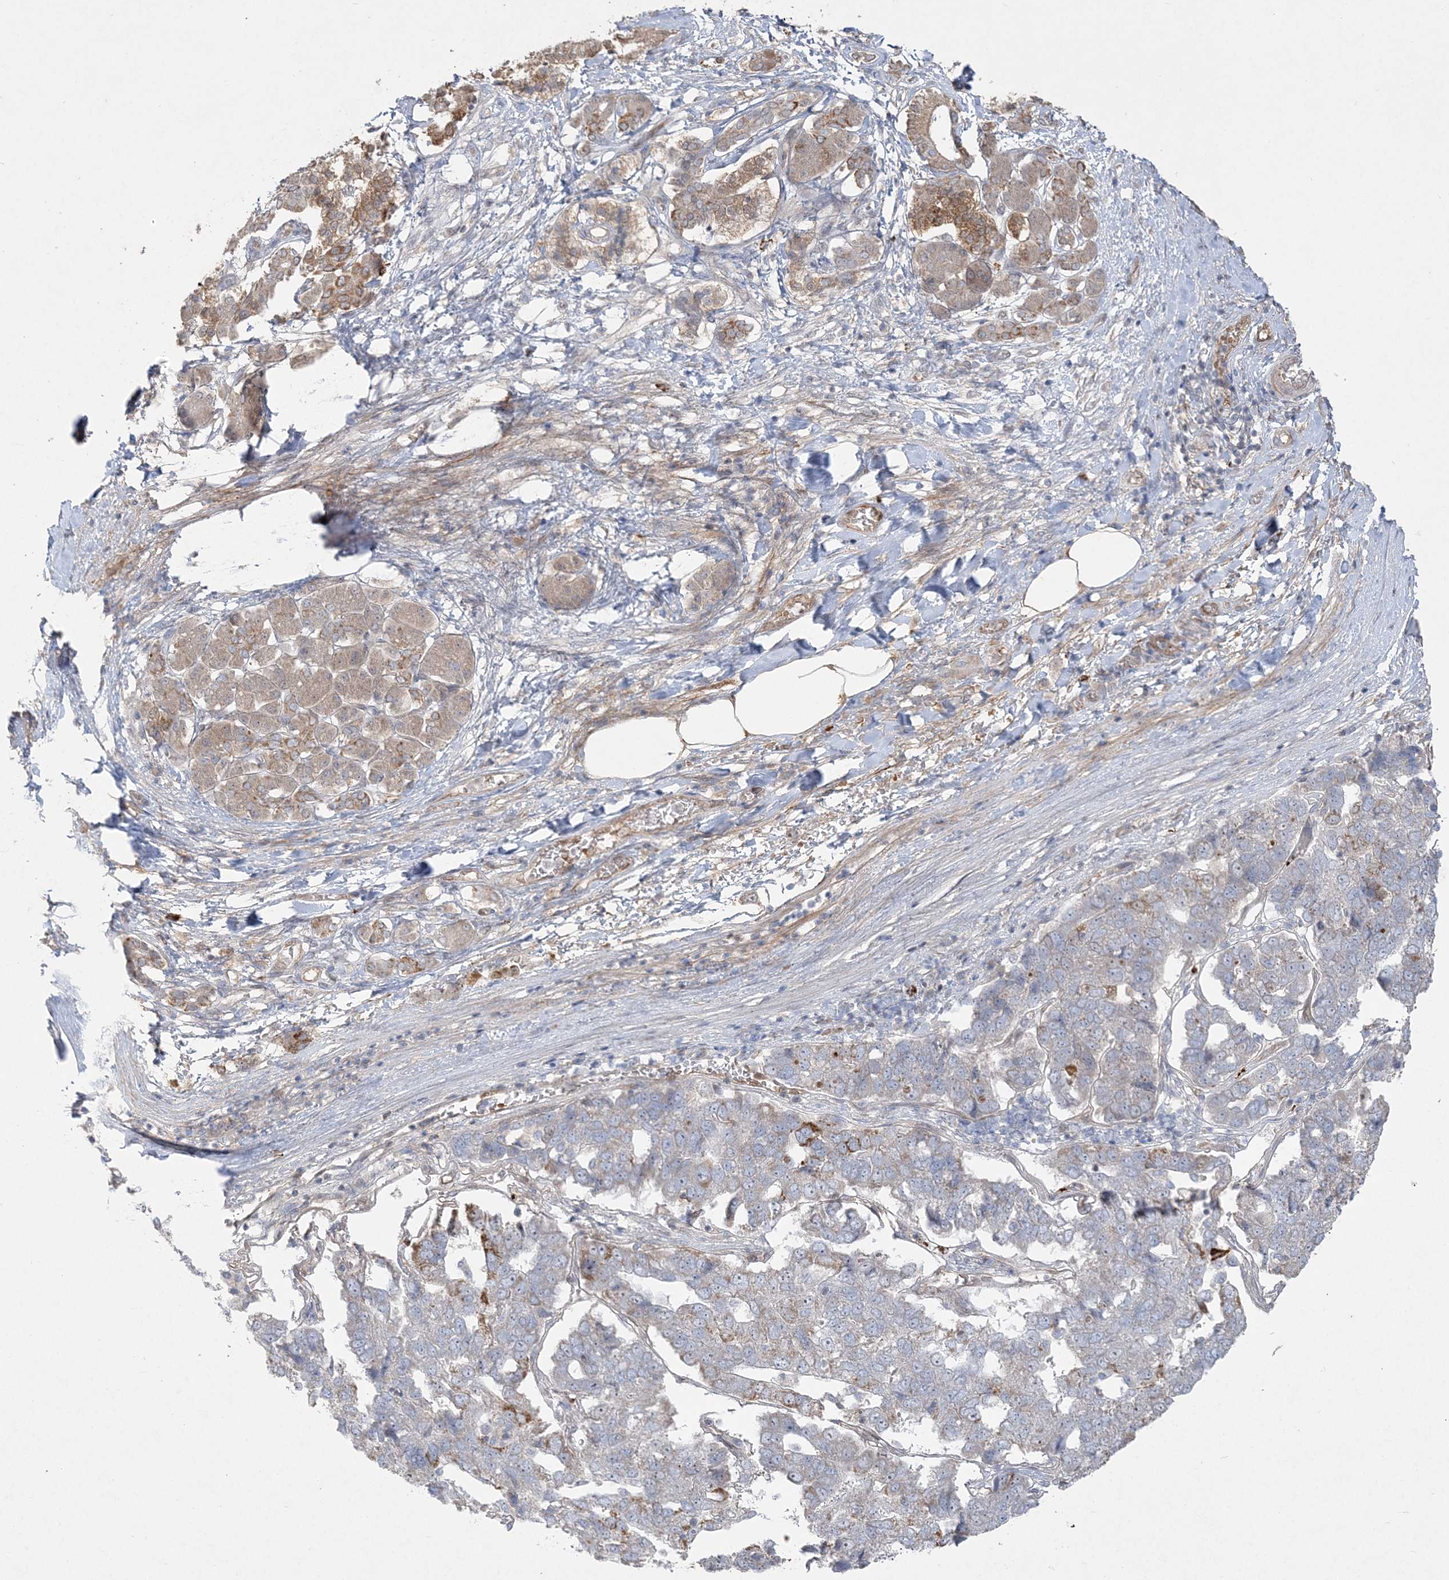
{"staining": {"intensity": "moderate", "quantity": "<25%", "location": "cytoplasmic/membranous"}, "tissue": "pancreatic cancer", "cell_type": "Tumor cells", "image_type": "cancer", "snomed": [{"axis": "morphology", "description": "Adenocarcinoma, NOS"}, {"axis": "topography", "description": "Pancreas"}], "caption": "A high-resolution photomicrograph shows IHC staining of pancreatic cancer, which shows moderate cytoplasmic/membranous expression in about <25% of tumor cells.", "gene": "INPP1", "patient": {"sex": "female", "age": 61}}